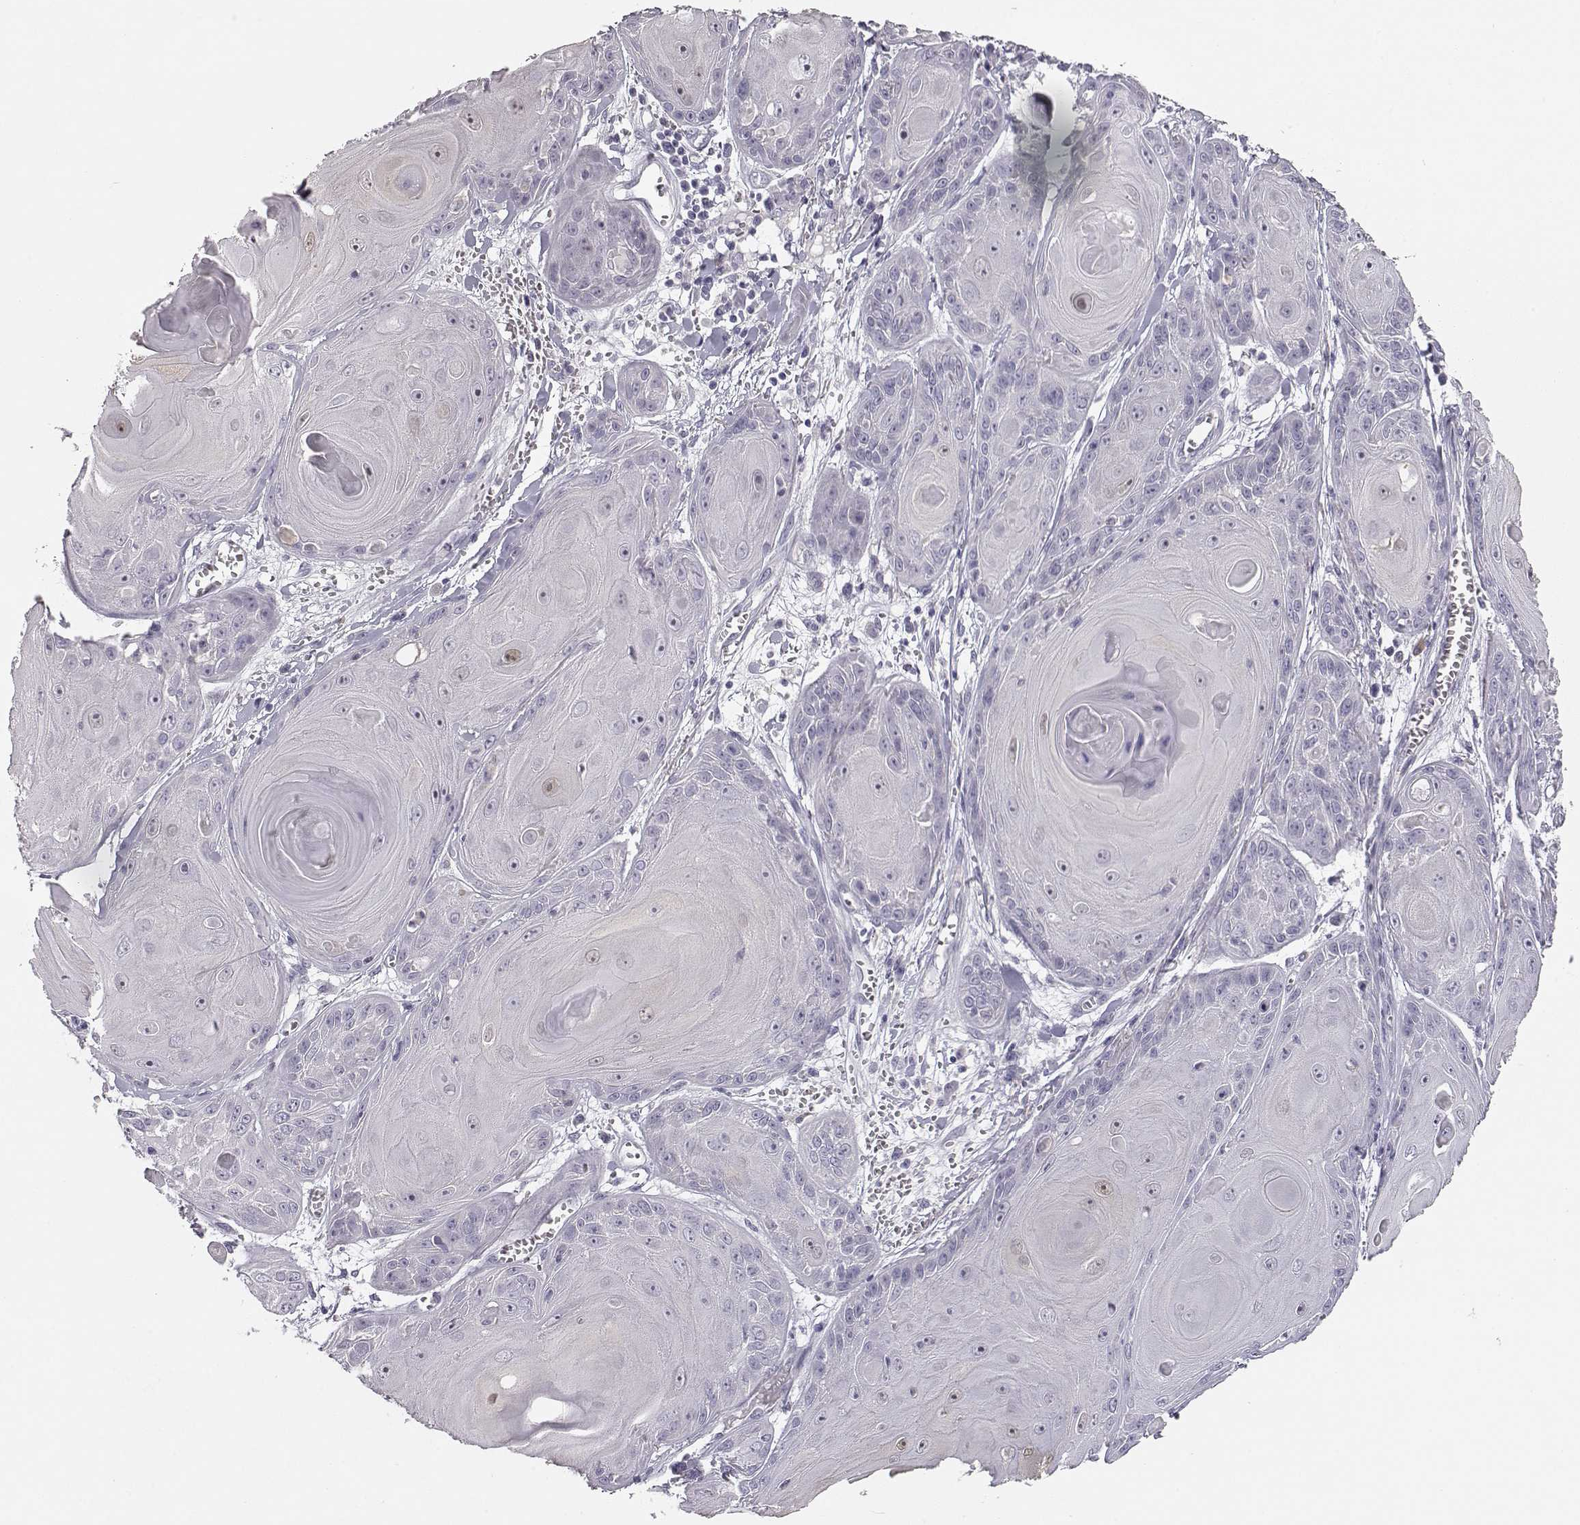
{"staining": {"intensity": "negative", "quantity": "none", "location": "none"}, "tissue": "skin cancer", "cell_type": "Tumor cells", "image_type": "cancer", "snomed": [{"axis": "morphology", "description": "Squamous cell carcinoma, NOS"}, {"axis": "topography", "description": "Skin"}, {"axis": "topography", "description": "Vulva"}], "caption": "IHC of skin cancer (squamous cell carcinoma) demonstrates no staining in tumor cells.", "gene": "MYCBPAP", "patient": {"sex": "female", "age": 85}}